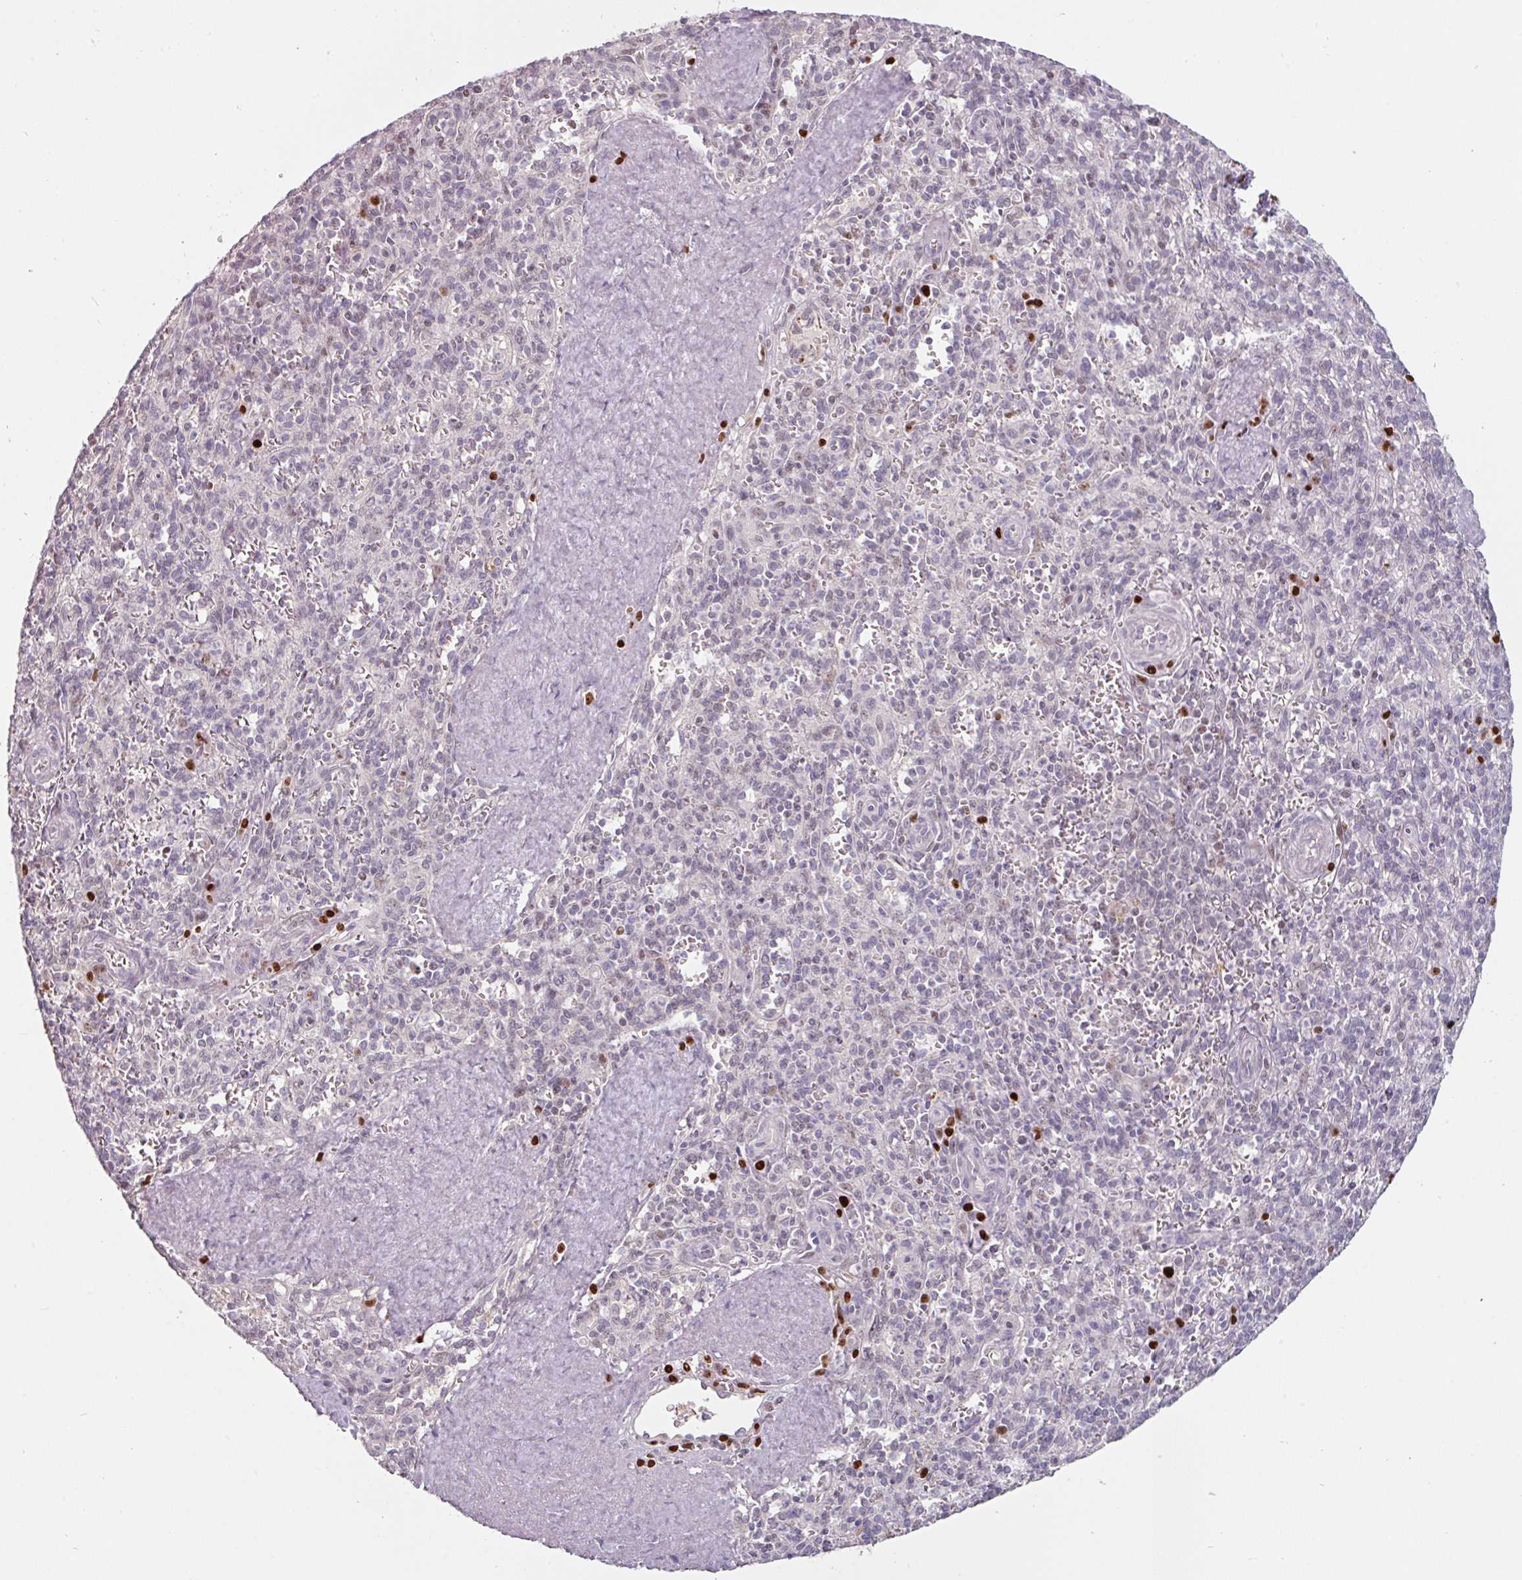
{"staining": {"intensity": "moderate", "quantity": "<25%", "location": "nuclear"}, "tissue": "spleen", "cell_type": "Cells in red pulp", "image_type": "normal", "snomed": [{"axis": "morphology", "description": "Normal tissue, NOS"}, {"axis": "topography", "description": "Spleen"}], "caption": "Protein staining by IHC shows moderate nuclear expression in approximately <25% of cells in red pulp in normal spleen. (IHC, brightfield microscopy, high magnification).", "gene": "ZBTB6", "patient": {"sex": "female", "age": 70}}